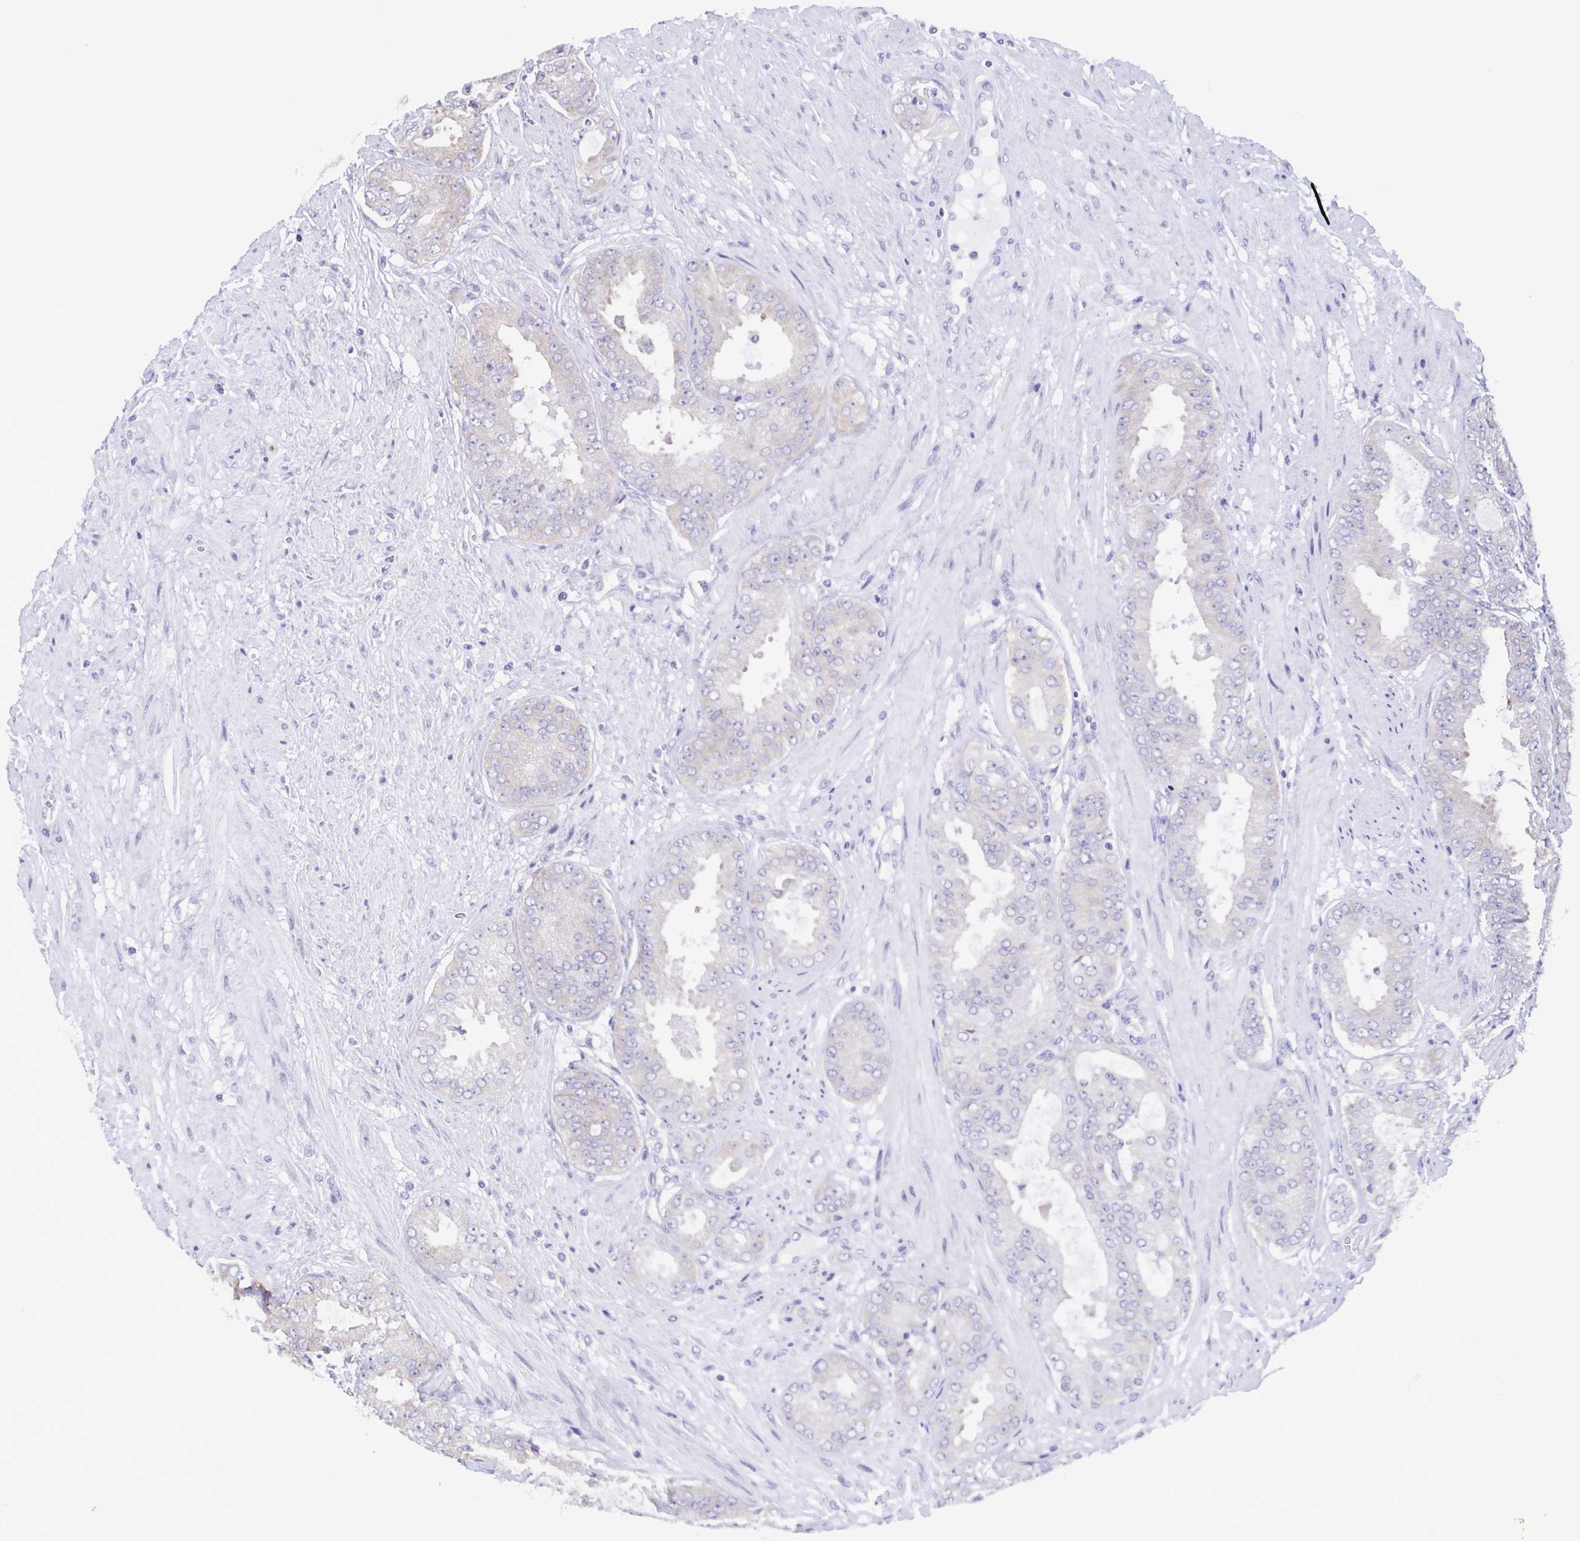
{"staining": {"intensity": "negative", "quantity": "none", "location": "none"}, "tissue": "prostate cancer", "cell_type": "Tumor cells", "image_type": "cancer", "snomed": [{"axis": "morphology", "description": "Adenocarcinoma, High grade"}, {"axis": "topography", "description": "Prostate"}], "caption": "DAB immunohistochemical staining of prostate cancer (adenocarcinoma (high-grade)) shows no significant positivity in tumor cells. (Immunohistochemistry, brightfield microscopy, high magnification).", "gene": "TNNI3", "patient": {"sex": "male", "age": 71}}